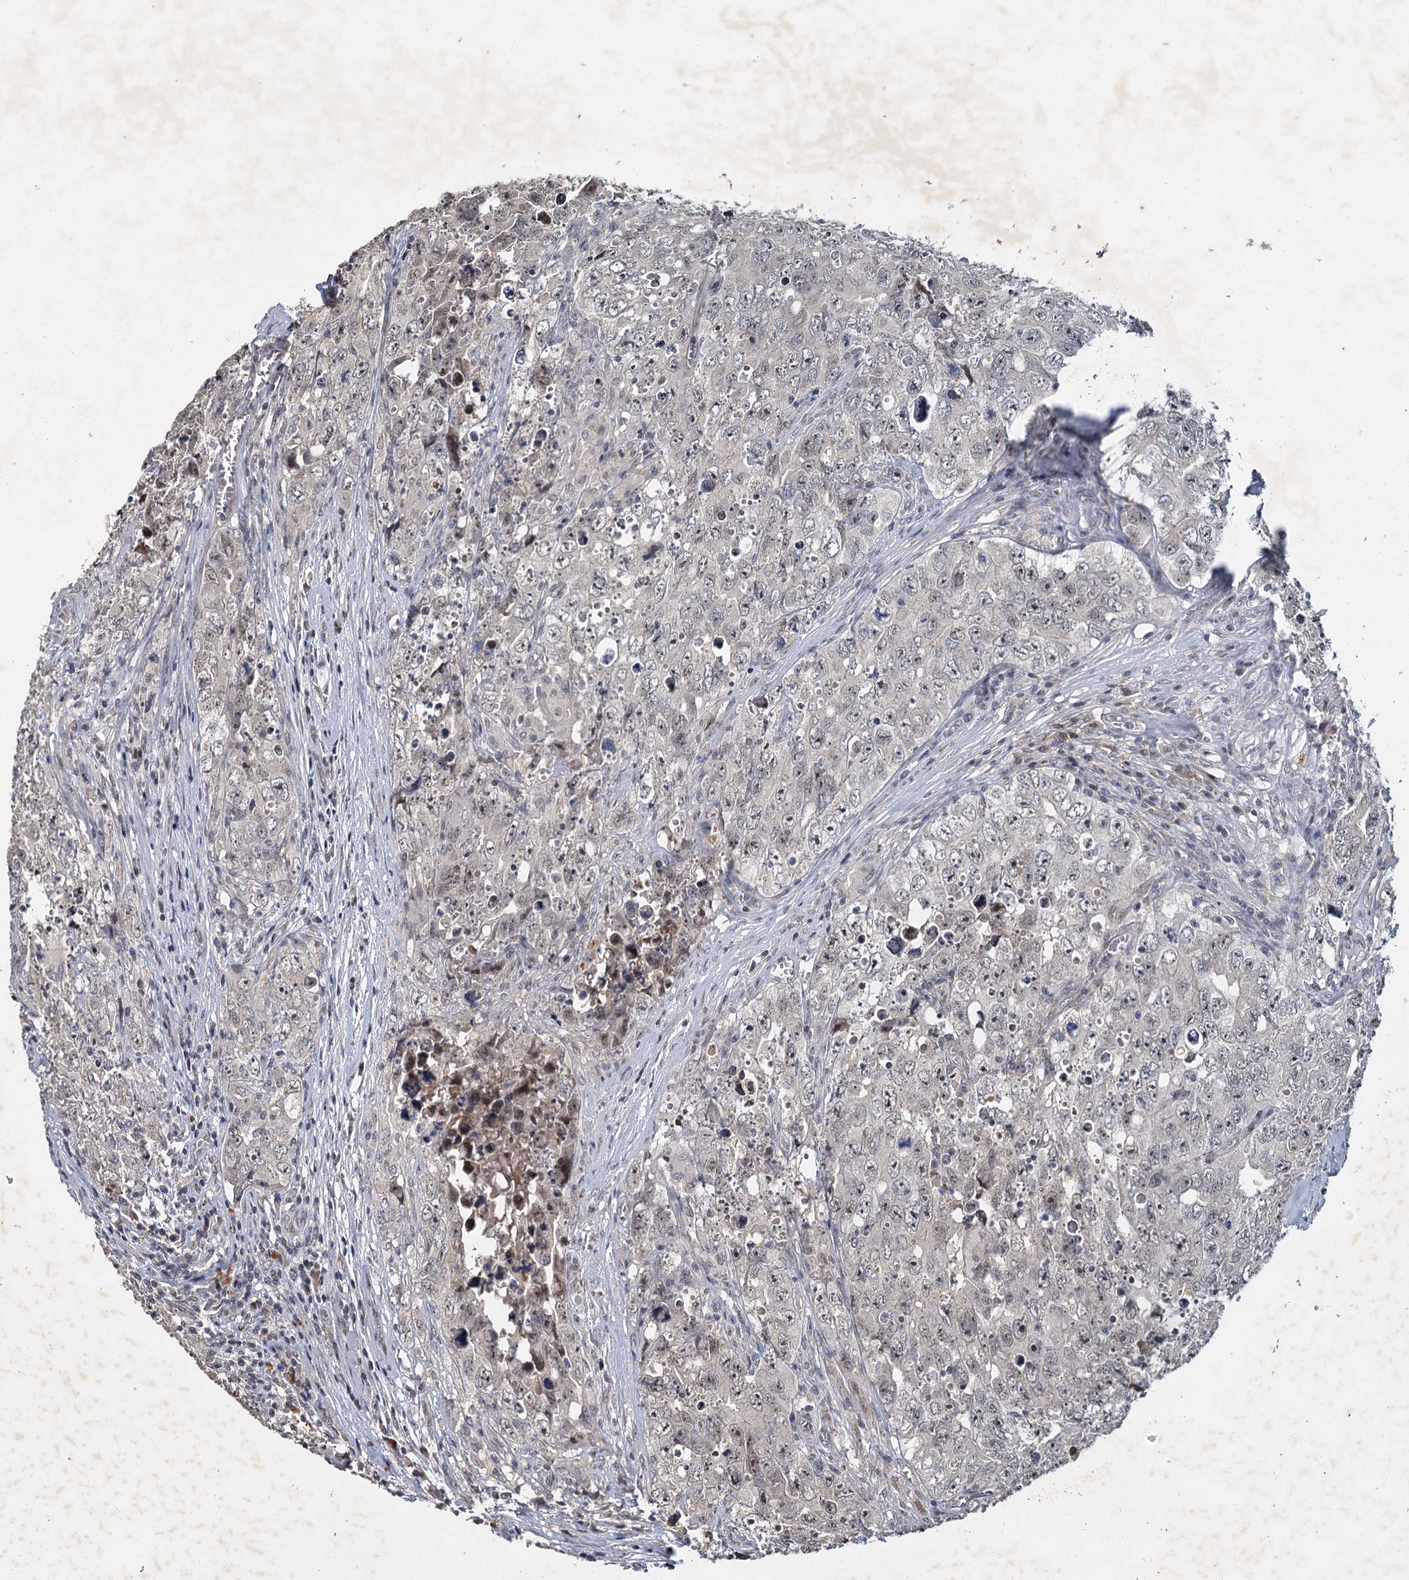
{"staining": {"intensity": "negative", "quantity": "none", "location": "none"}, "tissue": "testis cancer", "cell_type": "Tumor cells", "image_type": "cancer", "snomed": [{"axis": "morphology", "description": "Seminoma, NOS"}, {"axis": "morphology", "description": "Carcinoma, Embryonal, NOS"}, {"axis": "topography", "description": "Testis"}], "caption": "This is a histopathology image of immunohistochemistry (IHC) staining of seminoma (testis), which shows no positivity in tumor cells.", "gene": "MUCL1", "patient": {"sex": "male", "age": 43}}